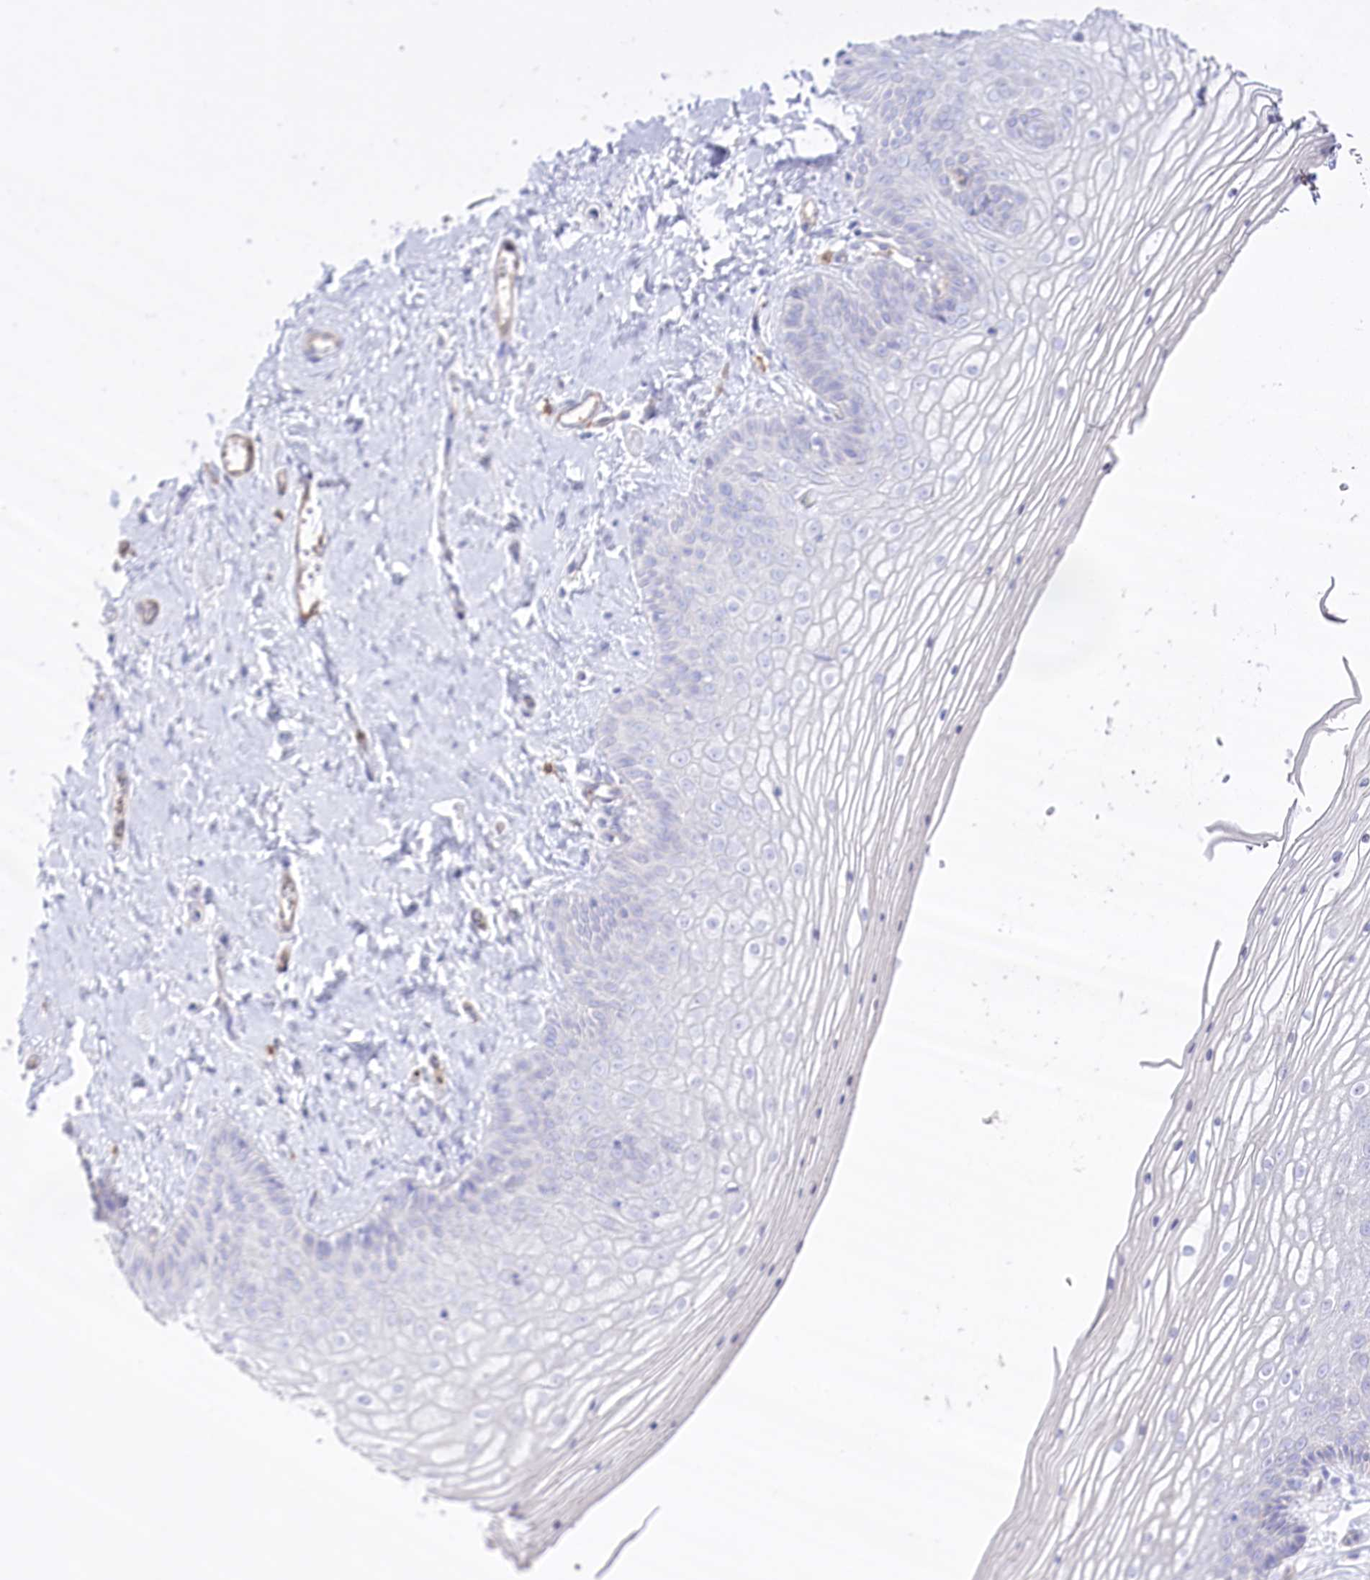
{"staining": {"intensity": "negative", "quantity": "none", "location": "none"}, "tissue": "vagina", "cell_type": "Squamous epithelial cells", "image_type": "normal", "snomed": [{"axis": "morphology", "description": "Normal tissue, NOS"}, {"axis": "topography", "description": "Vagina"}, {"axis": "topography", "description": "Cervix"}], "caption": "Photomicrograph shows no protein staining in squamous epithelial cells of benign vagina. Nuclei are stained in blue.", "gene": "SLC39A10", "patient": {"sex": "female", "age": 40}}